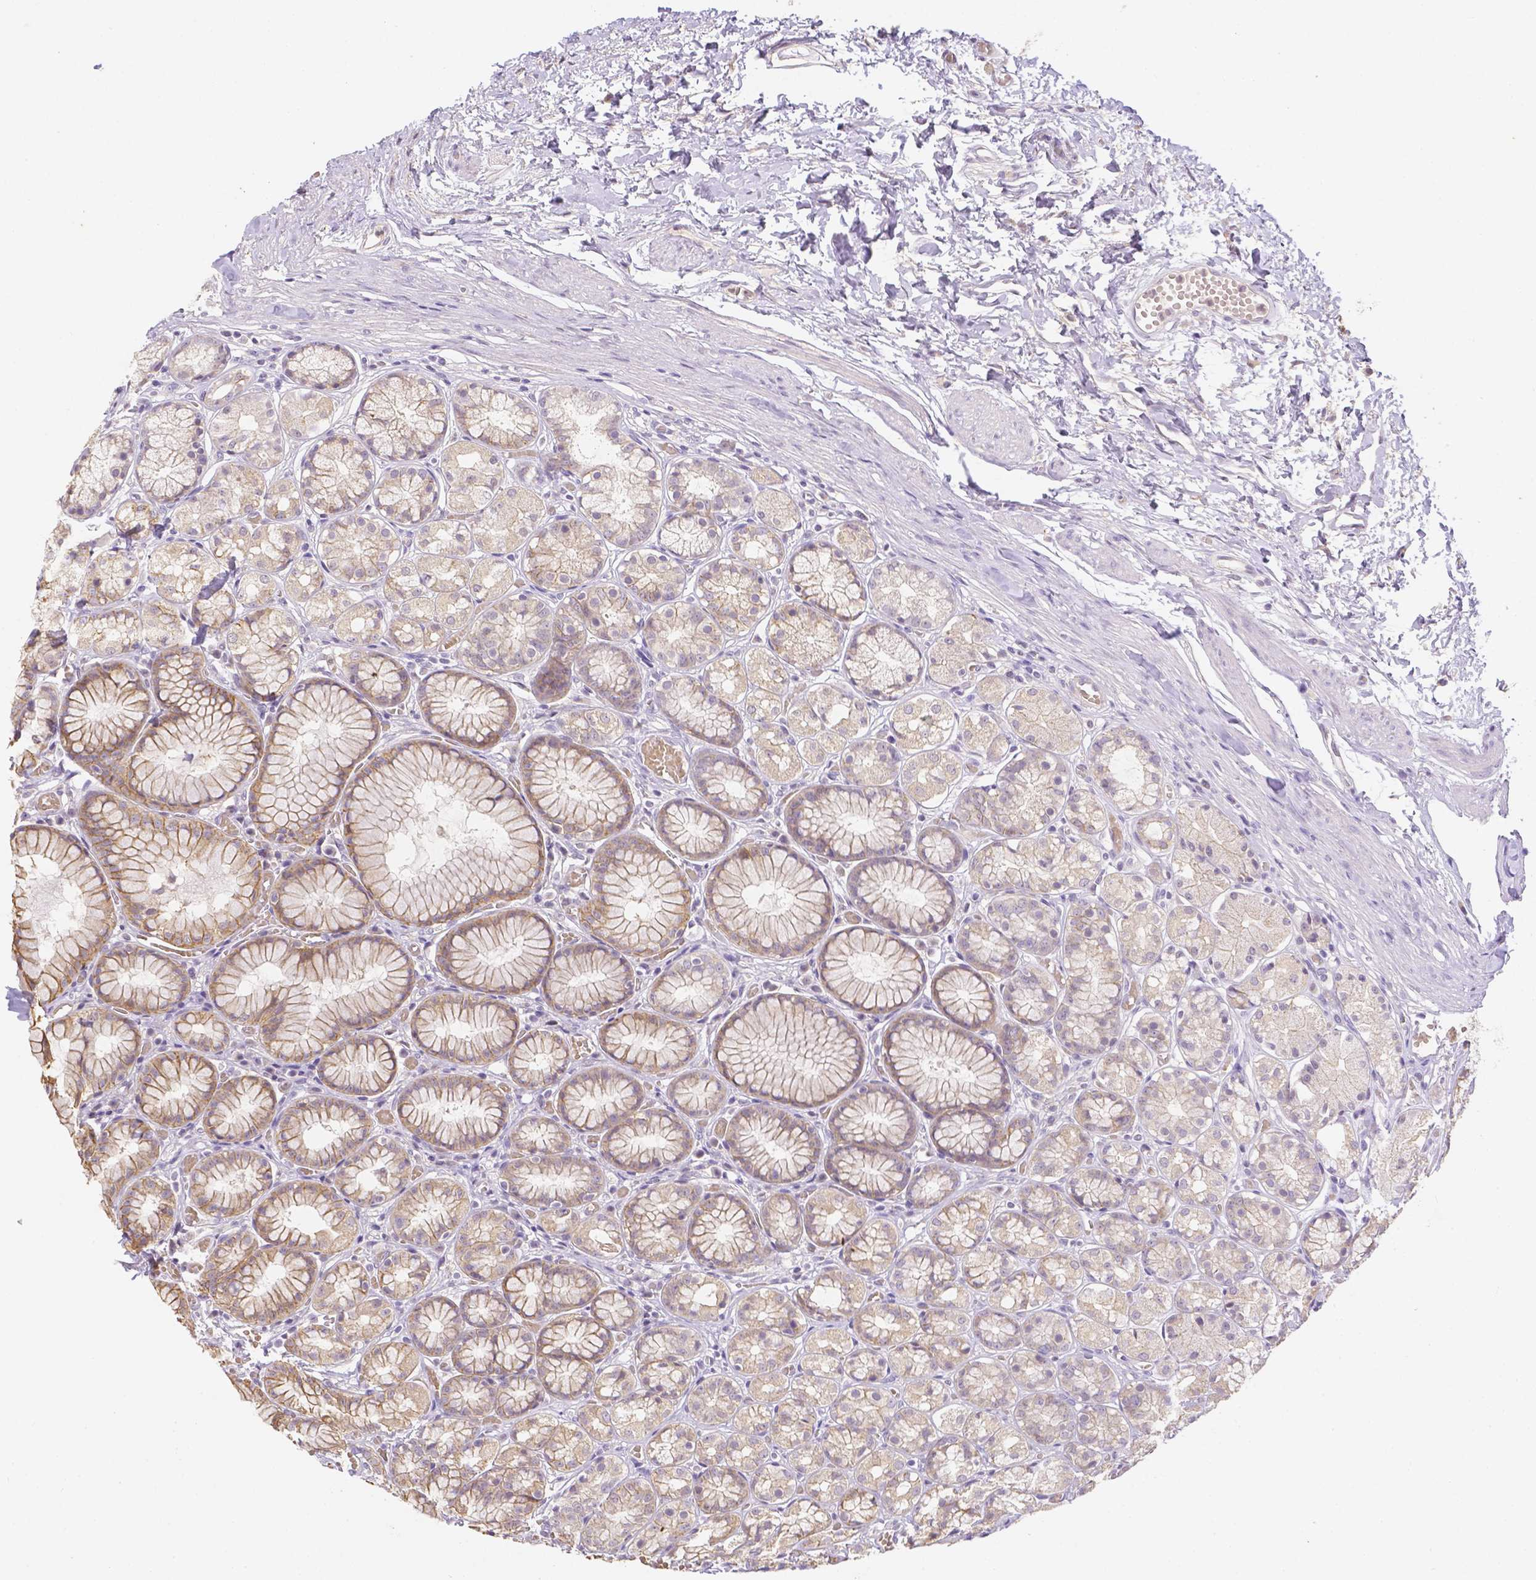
{"staining": {"intensity": "moderate", "quantity": "25%-75%", "location": "cytoplasmic/membranous"}, "tissue": "stomach", "cell_type": "Glandular cells", "image_type": "normal", "snomed": [{"axis": "morphology", "description": "Normal tissue, NOS"}, {"axis": "topography", "description": "Stomach"}], "caption": "A histopathology image showing moderate cytoplasmic/membranous staining in about 25%-75% of glandular cells in unremarkable stomach, as visualized by brown immunohistochemical staining.", "gene": "ZNF280B", "patient": {"sex": "male", "age": 70}}